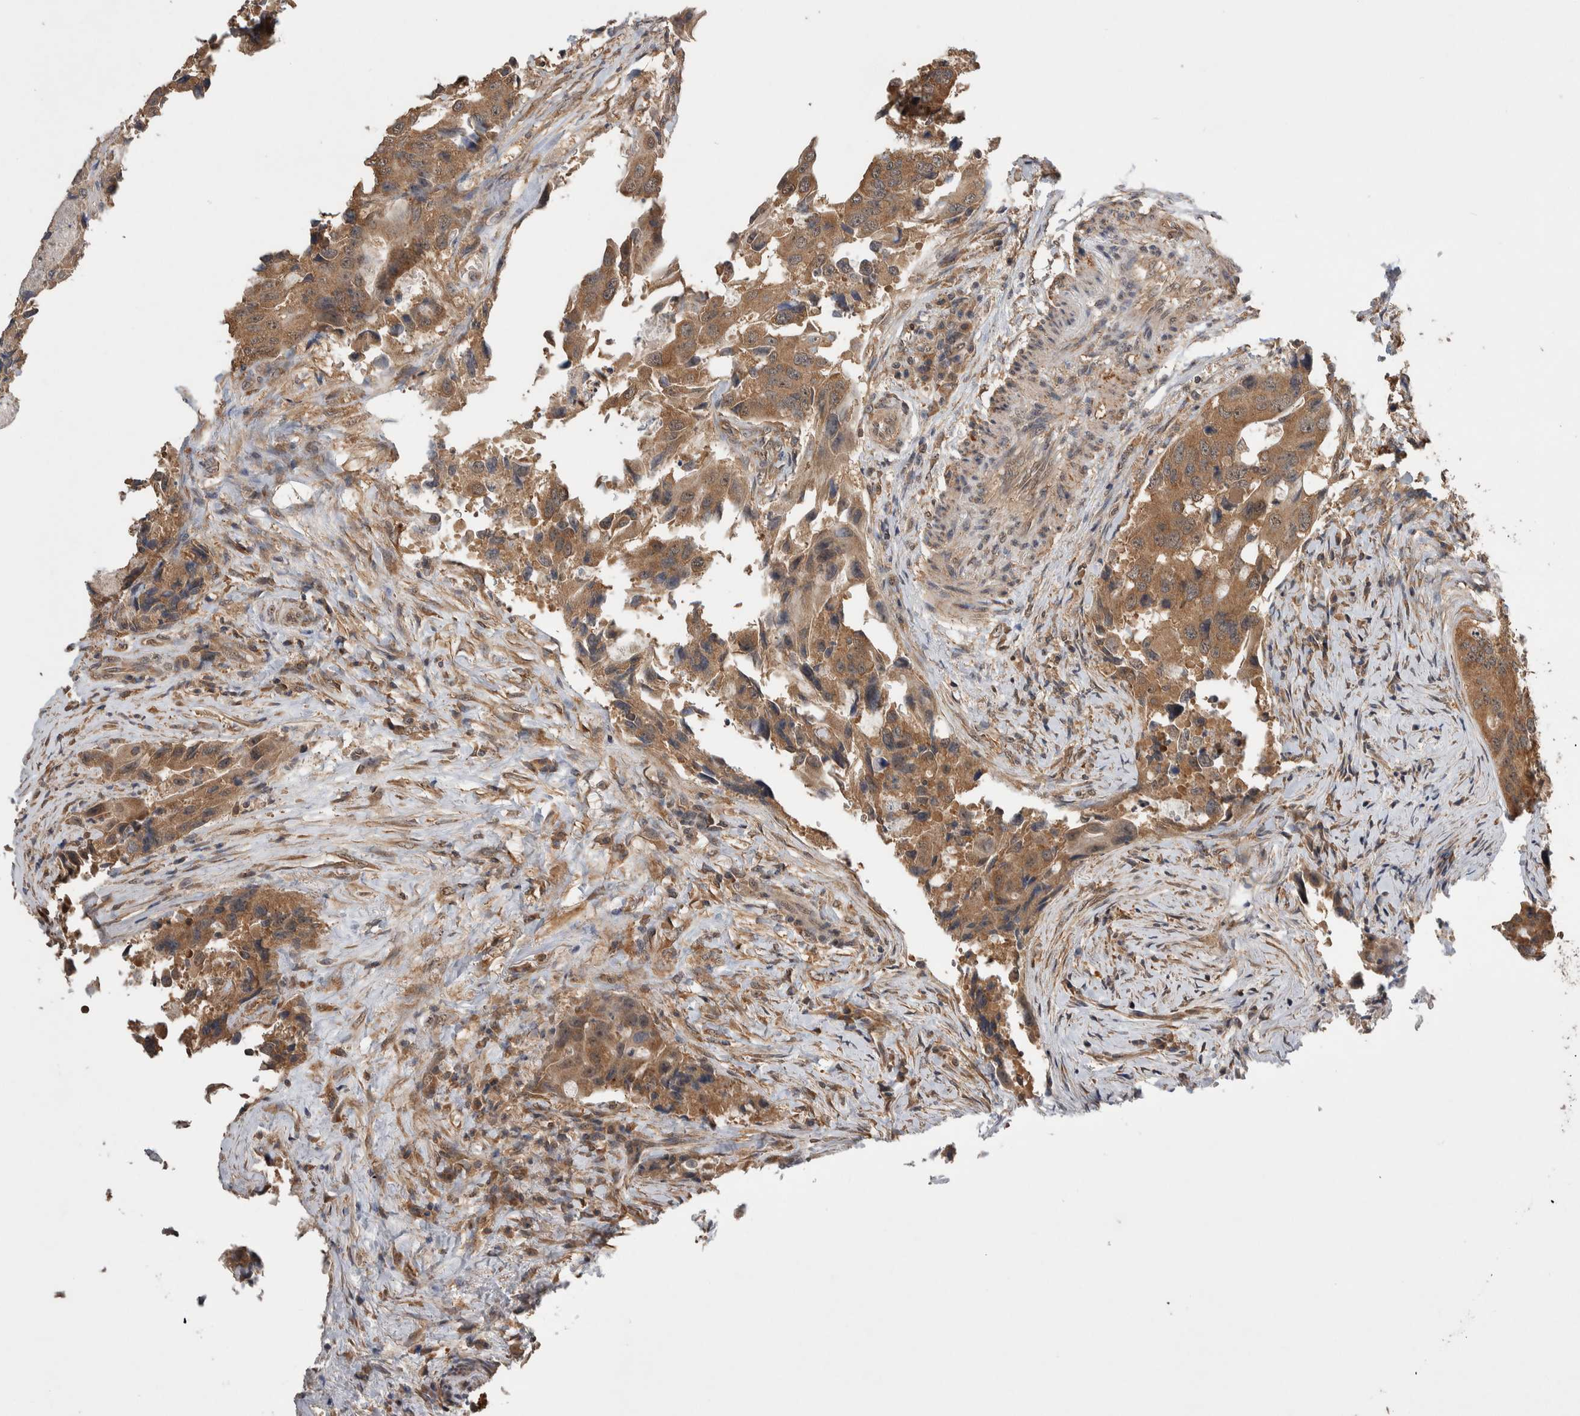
{"staining": {"intensity": "moderate", "quantity": ">75%", "location": "cytoplasmic/membranous"}, "tissue": "colorectal cancer", "cell_type": "Tumor cells", "image_type": "cancer", "snomed": [{"axis": "morphology", "description": "Adenocarcinoma, NOS"}, {"axis": "topography", "description": "Colon"}], "caption": "A histopathology image of adenocarcinoma (colorectal) stained for a protein displays moderate cytoplasmic/membranous brown staining in tumor cells.", "gene": "DVL2", "patient": {"sex": "male", "age": 71}}